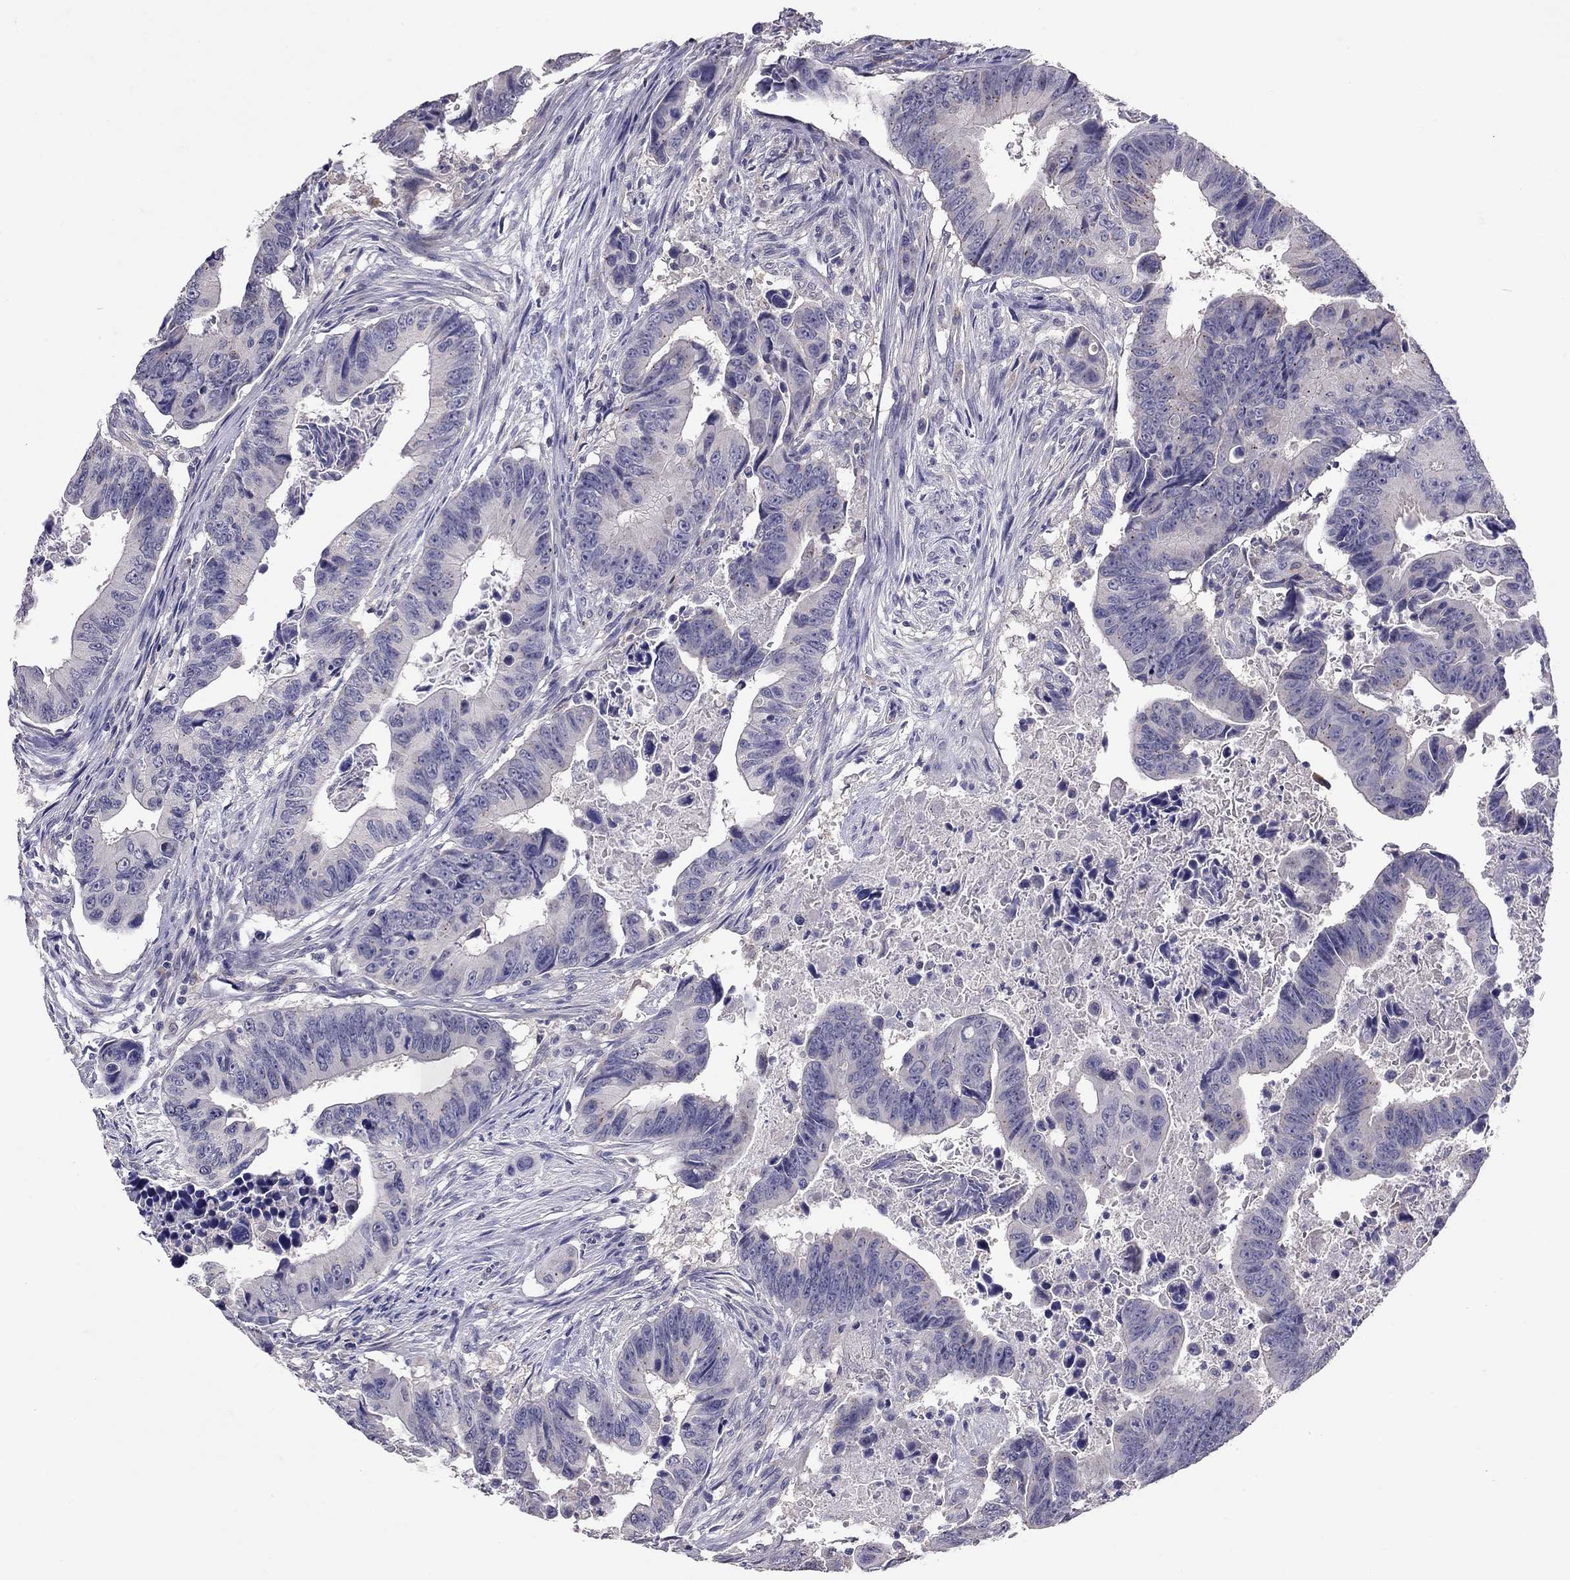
{"staining": {"intensity": "negative", "quantity": "none", "location": "none"}, "tissue": "colorectal cancer", "cell_type": "Tumor cells", "image_type": "cancer", "snomed": [{"axis": "morphology", "description": "Adenocarcinoma, NOS"}, {"axis": "topography", "description": "Colon"}], "caption": "The histopathology image reveals no significant positivity in tumor cells of colorectal cancer.", "gene": "RTP5", "patient": {"sex": "female", "age": 87}}